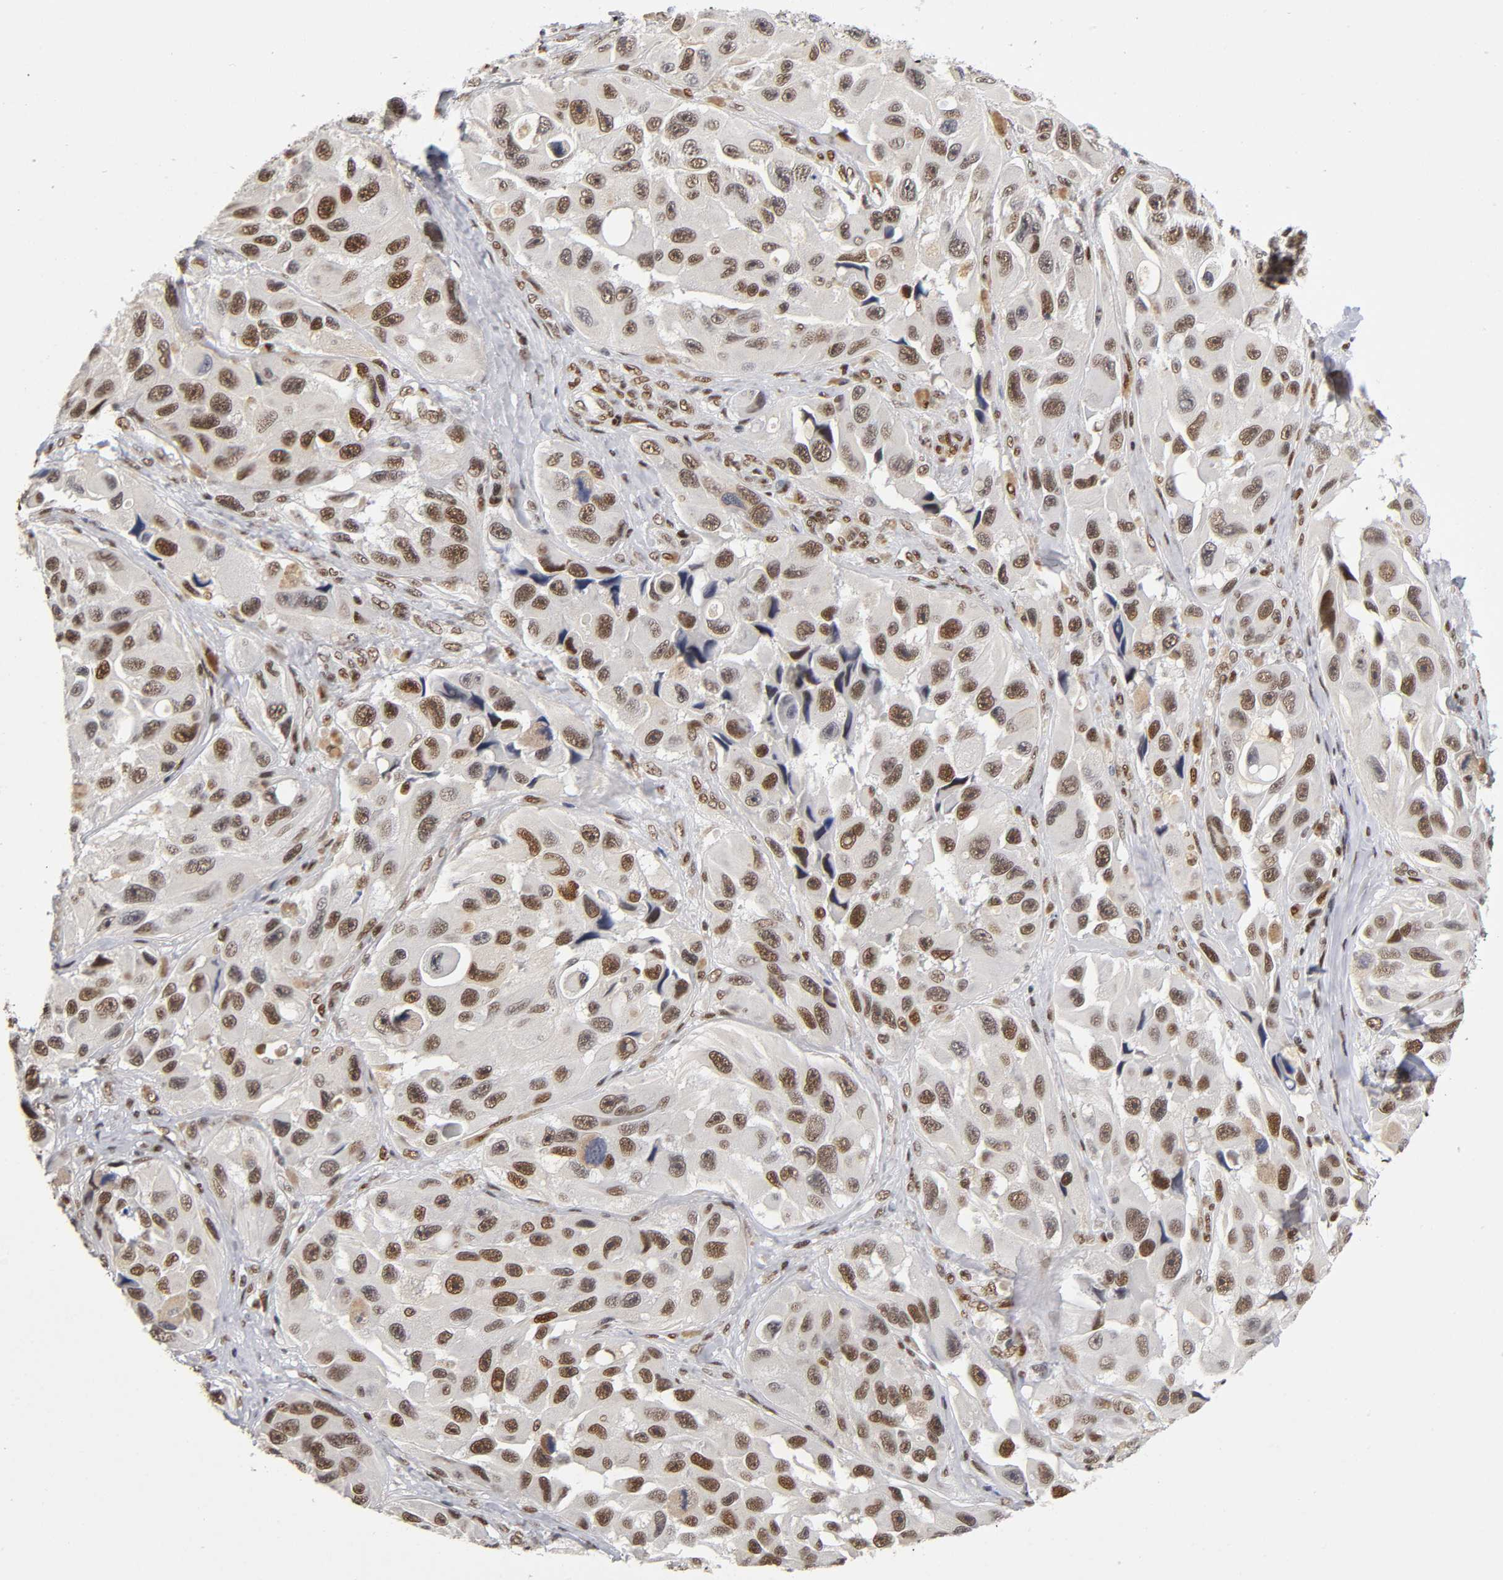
{"staining": {"intensity": "strong", "quantity": ">75%", "location": "nuclear"}, "tissue": "melanoma", "cell_type": "Tumor cells", "image_type": "cancer", "snomed": [{"axis": "morphology", "description": "Malignant melanoma, NOS"}, {"axis": "topography", "description": "Skin"}], "caption": "This photomicrograph displays IHC staining of melanoma, with high strong nuclear staining in about >75% of tumor cells.", "gene": "NR3C1", "patient": {"sex": "female", "age": 73}}